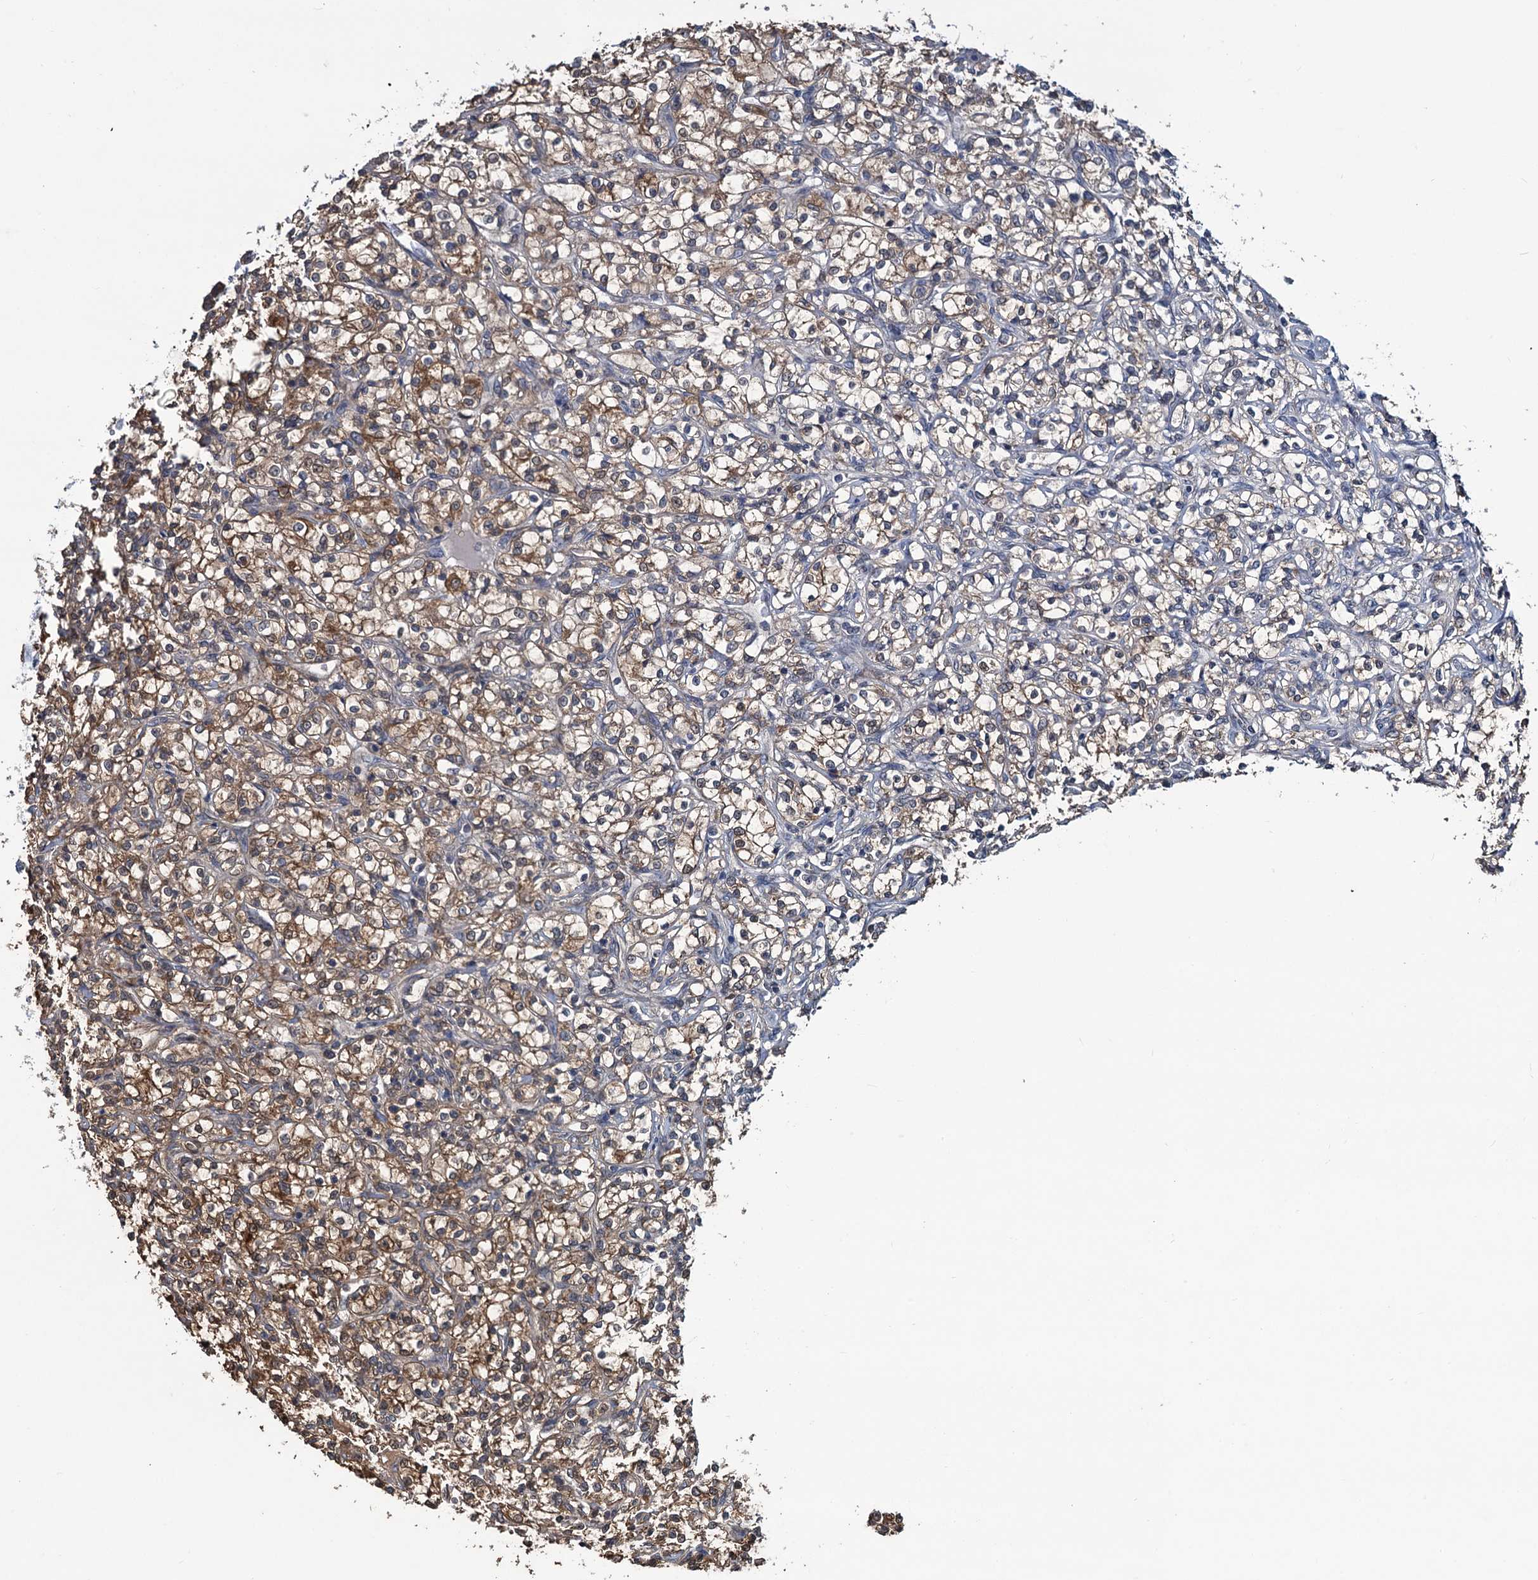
{"staining": {"intensity": "moderate", "quantity": "25%-75%", "location": "cytoplasmic/membranous"}, "tissue": "renal cancer", "cell_type": "Tumor cells", "image_type": "cancer", "snomed": [{"axis": "morphology", "description": "Adenocarcinoma, NOS"}, {"axis": "topography", "description": "Kidney"}], "caption": "About 25%-75% of tumor cells in human renal cancer (adenocarcinoma) display moderate cytoplasmic/membranous protein positivity as visualized by brown immunohistochemical staining.", "gene": "RTKN2", "patient": {"sex": "female", "age": 69}}